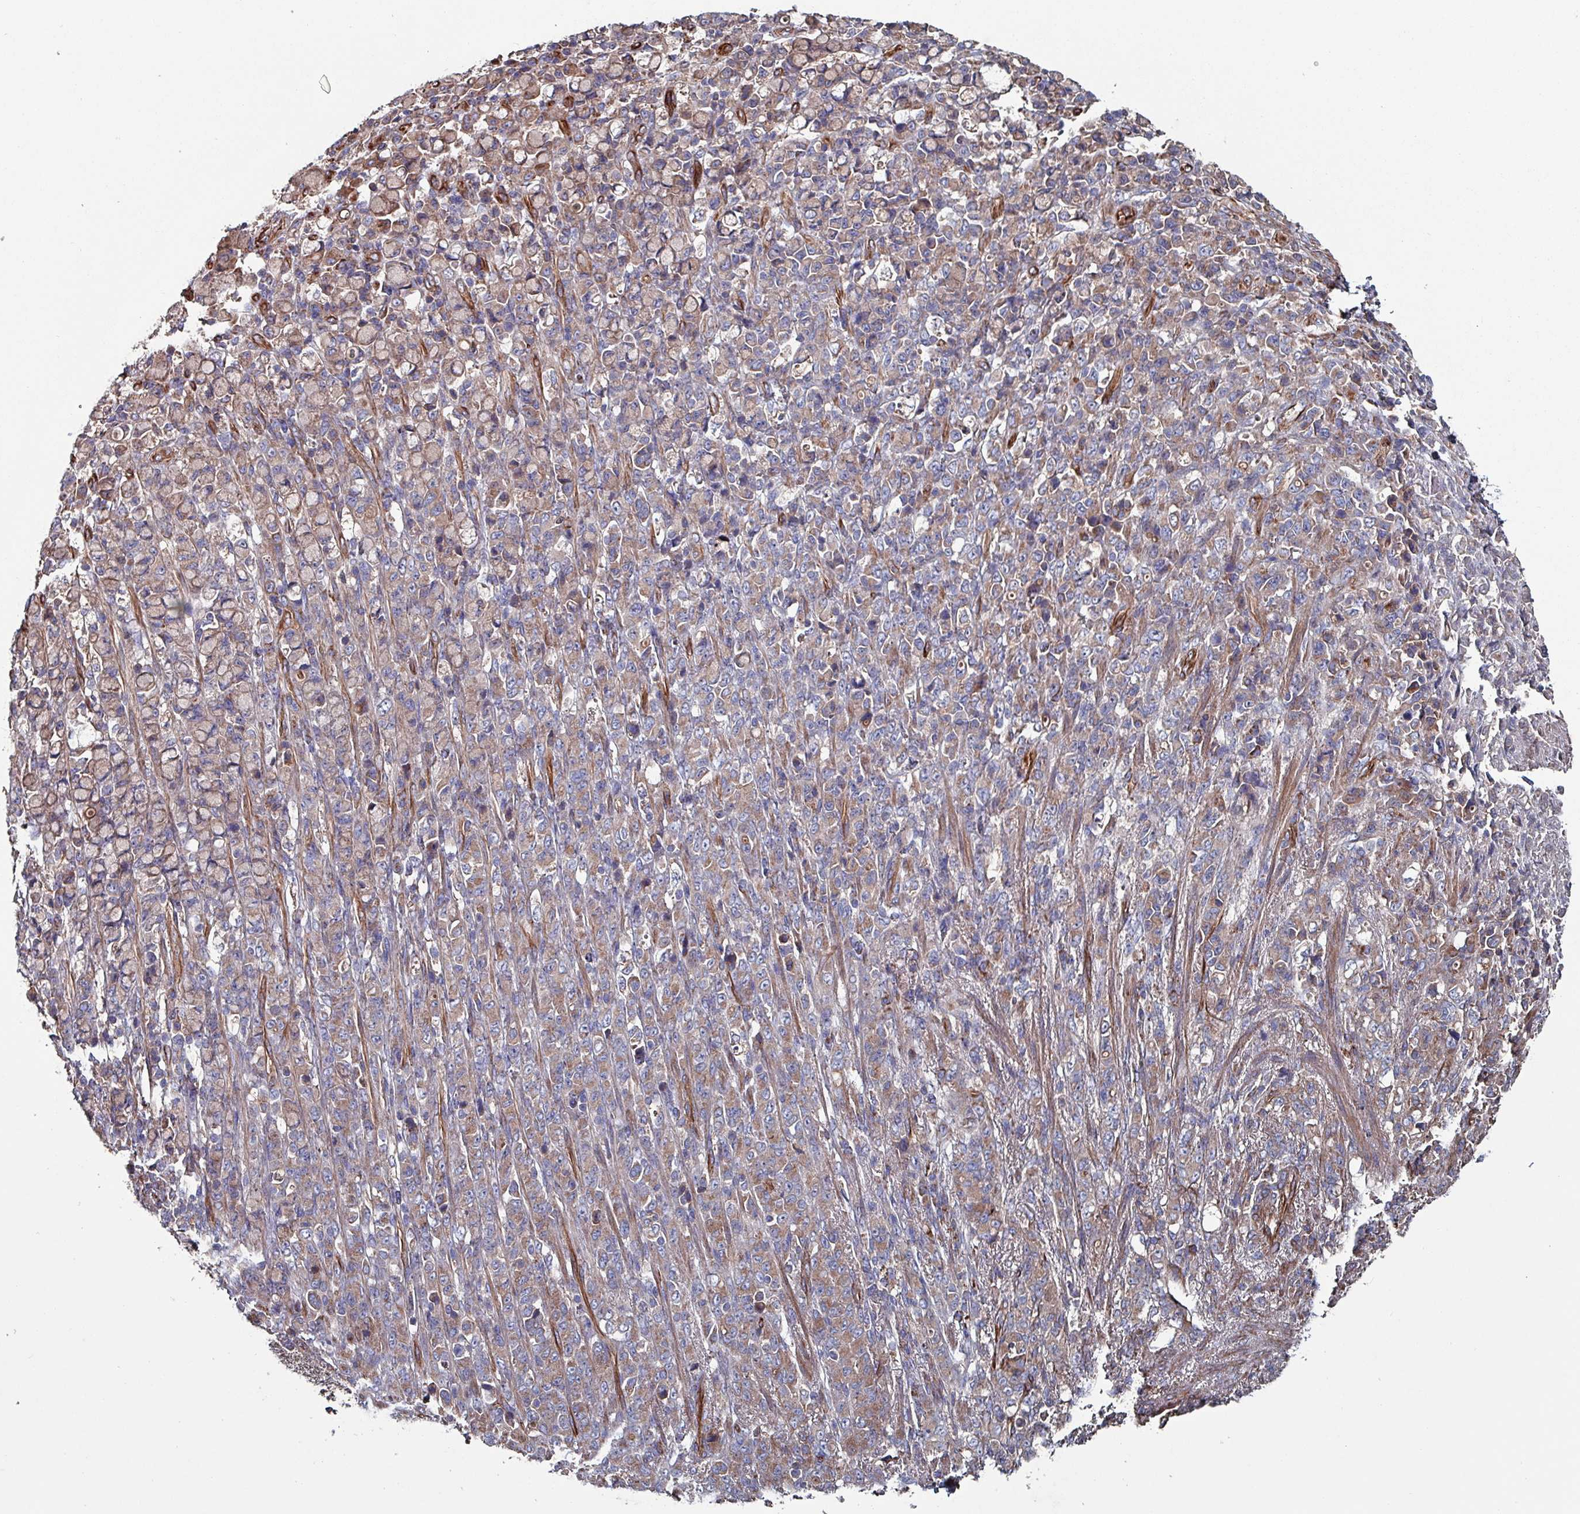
{"staining": {"intensity": "moderate", "quantity": "25%-75%", "location": "cytoplasmic/membranous"}, "tissue": "stomach cancer", "cell_type": "Tumor cells", "image_type": "cancer", "snomed": [{"axis": "morphology", "description": "Normal tissue, NOS"}, {"axis": "morphology", "description": "Adenocarcinoma, NOS"}, {"axis": "topography", "description": "Stomach"}], "caption": "Immunohistochemical staining of stomach cancer shows medium levels of moderate cytoplasmic/membranous staining in about 25%-75% of tumor cells.", "gene": "ANO10", "patient": {"sex": "female", "age": 79}}